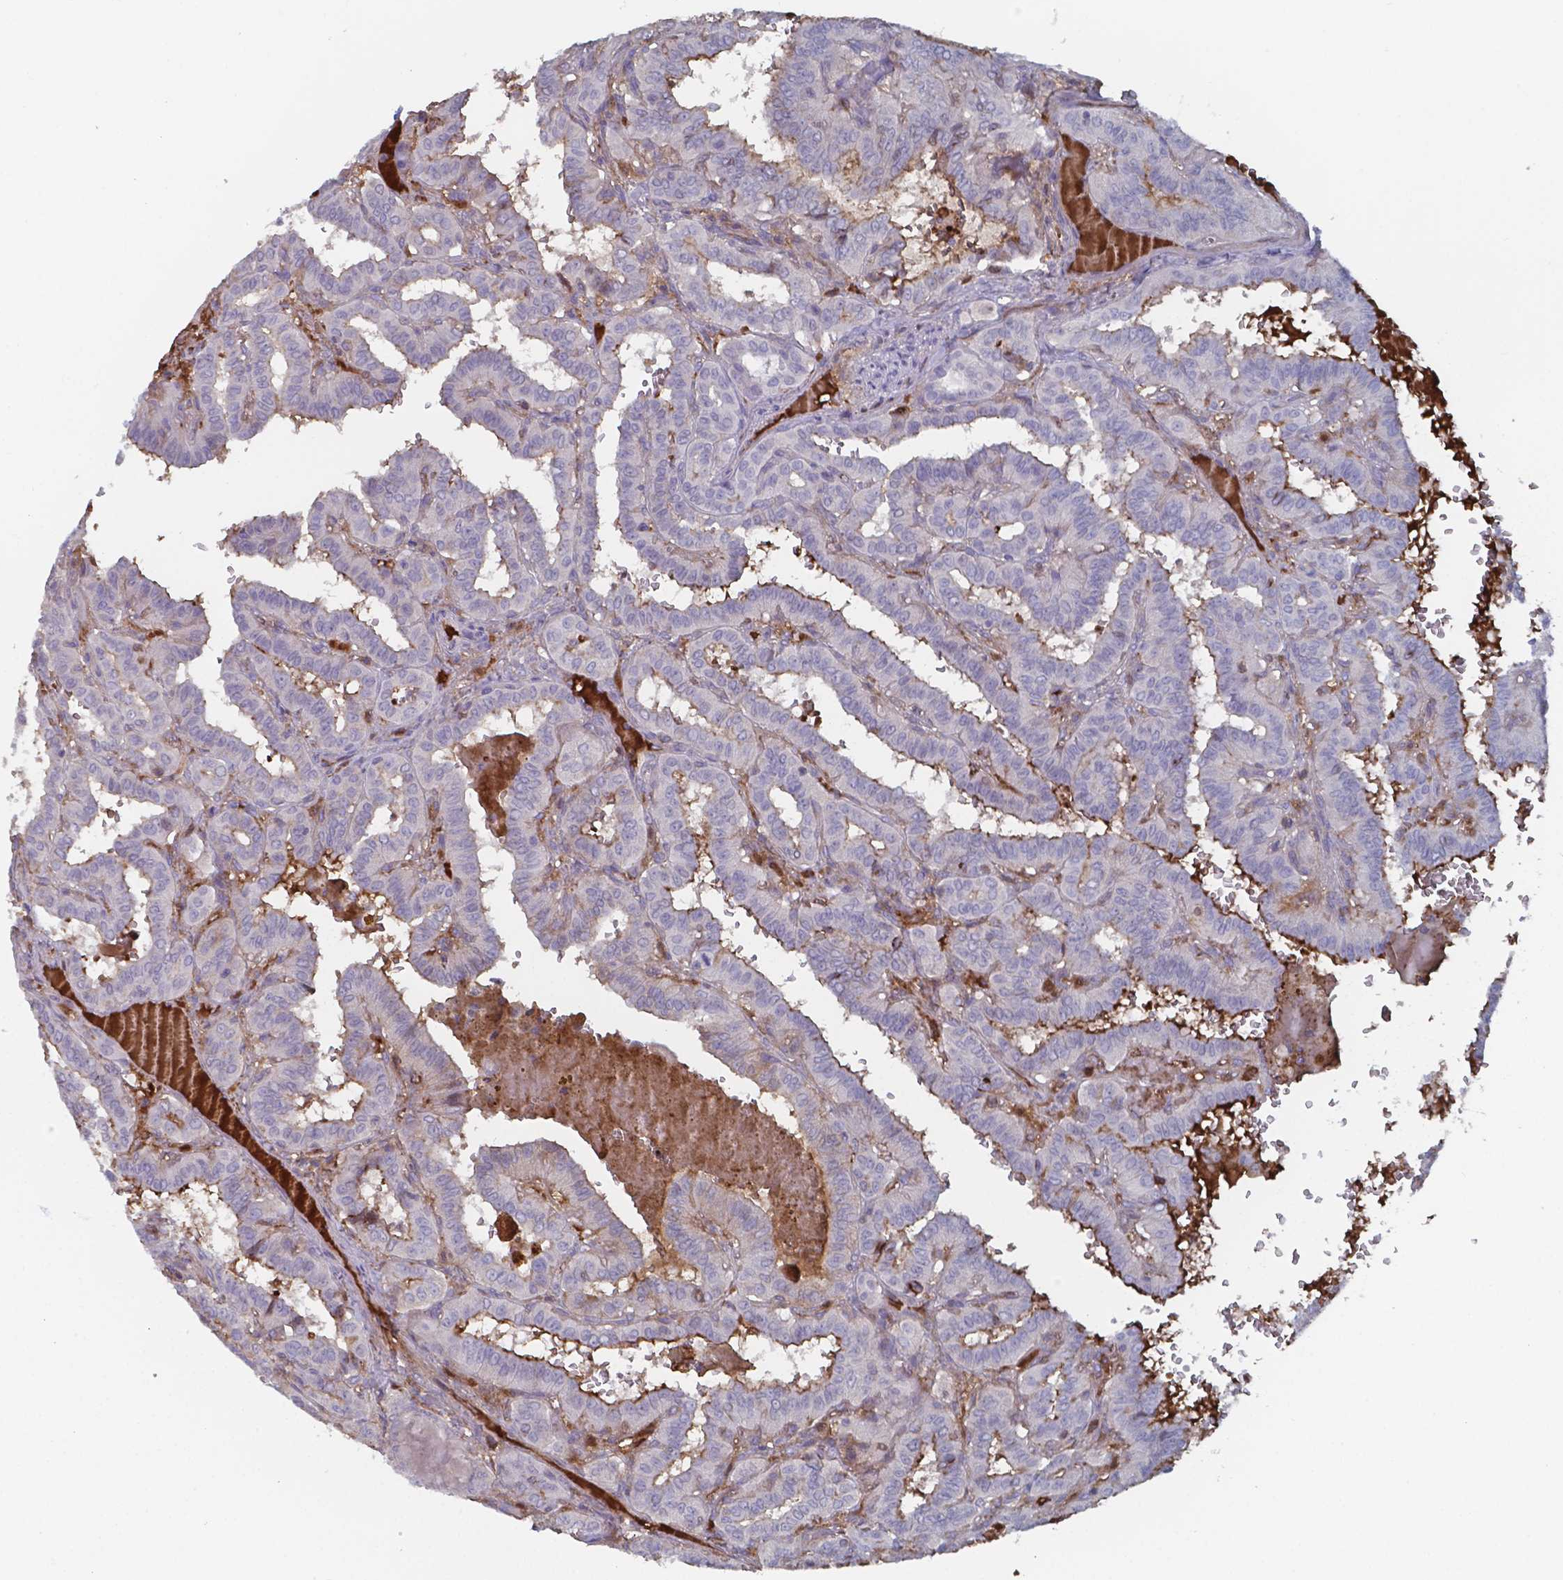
{"staining": {"intensity": "negative", "quantity": "none", "location": "none"}, "tissue": "thyroid cancer", "cell_type": "Tumor cells", "image_type": "cancer", "snomed": [{"axis": "morphology", "description": "Papillary adenocarcinoma, NOS"}, {"axis": "topography", "description": "Thyroid gland"}], "caption": "The micrograph exhibits no staining of tumor cells in thyroid cancer (papillary adenocarcinoma). (DAB (3,3'-diaminobenzidine) immunohistochemistry visualized using brightfield microscopy, high magnification).", "gene": "BTBD17", "patient": {"sex": "female", "age": 21}}